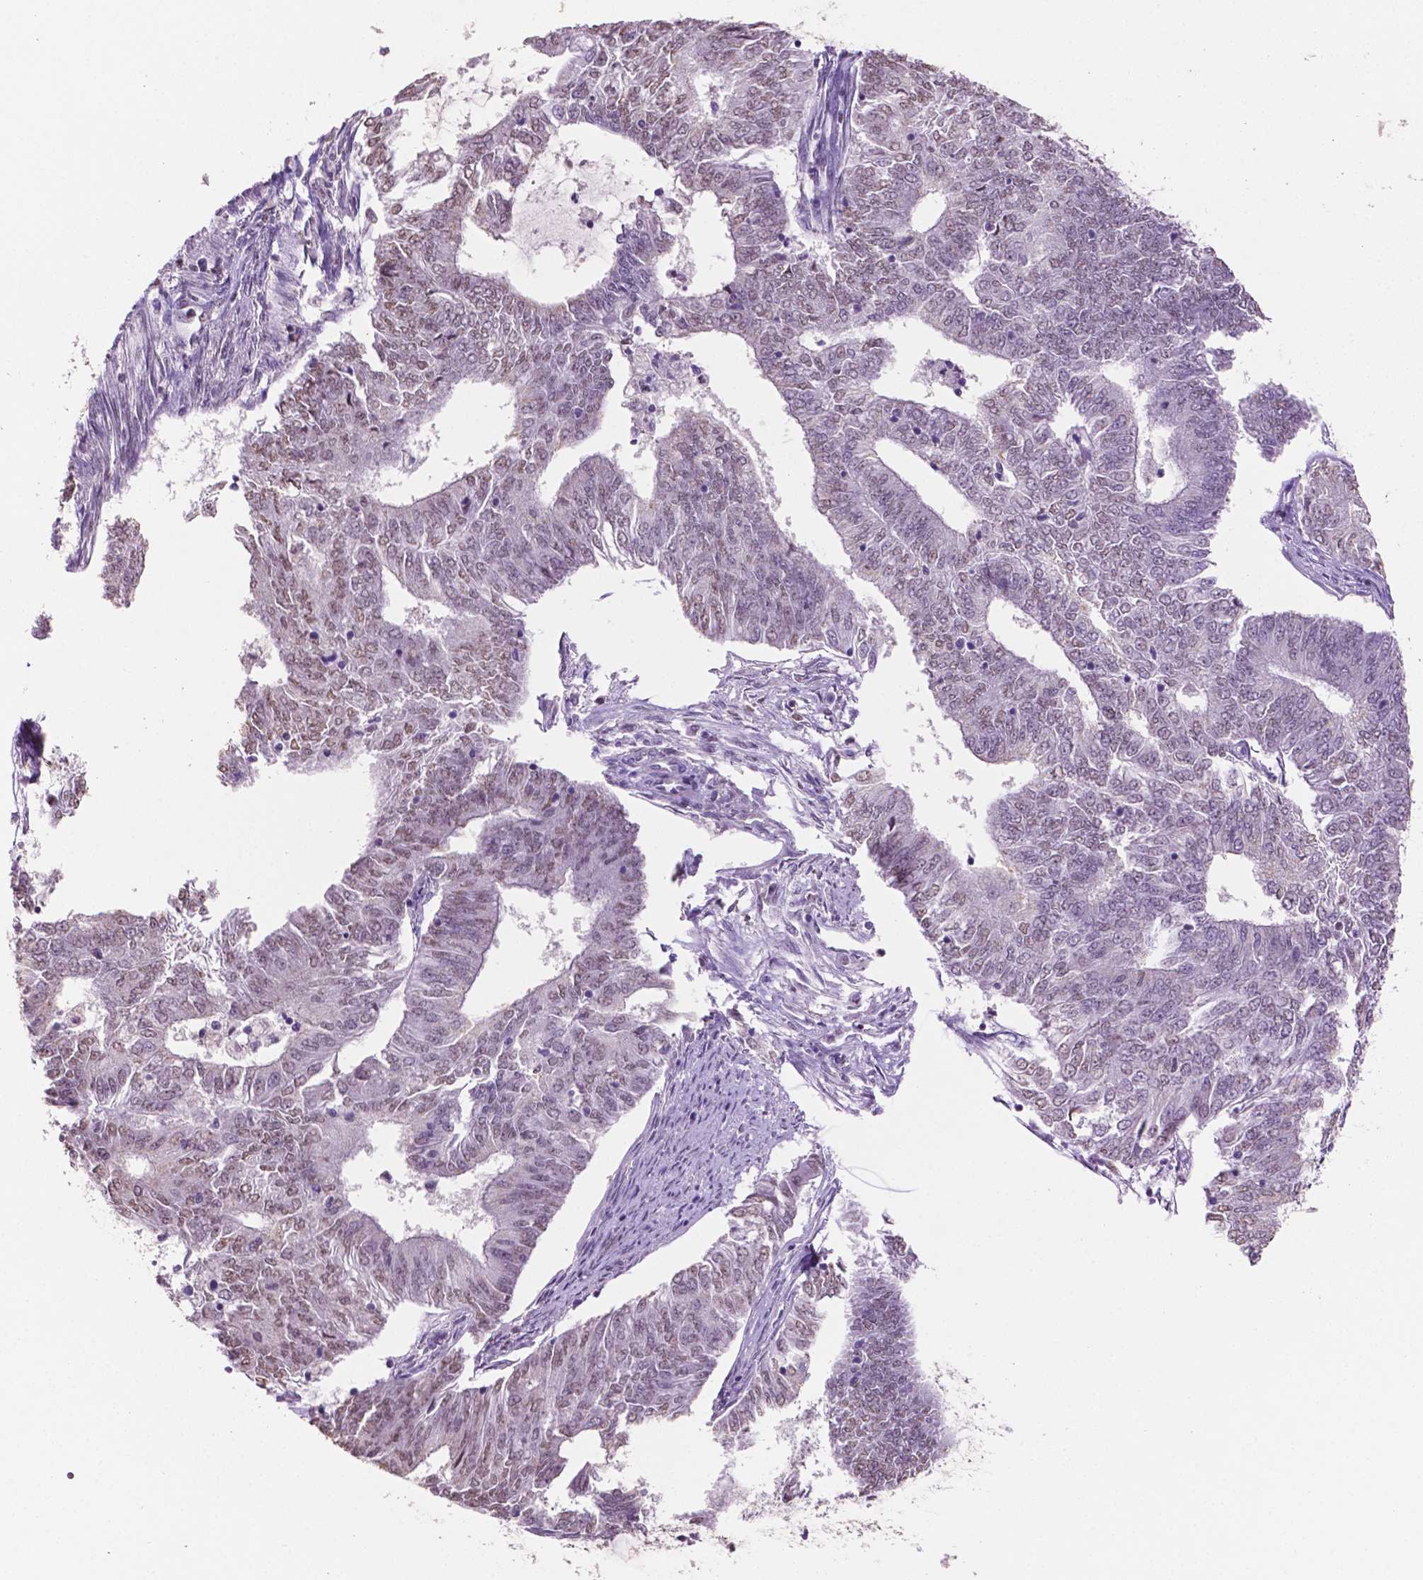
{"staining": {"intensity": "weak", "quantity": "<25%", "location": "nuclear"}, "tissue": "endometrial cancer", "cell_type": "Tumor cells", "image_type": "cancer", "snomed": [{"axis": "morphology", "description": "Adenocarcinoma, NOS"}, {"axis": "topography", "description": "Endometrium"}], "caption": "This is a photomicrograph of immunohistochemistry staining of endometrial cancer, which shows no positivity in tumor cells. Brightfield microscopy of IHC stained with DAB (3,3'-diaminobenzidine) (brown) and hematoxylin (blue), captured at high magnification.", "gene": "PTPN6", "patient": {"sex": "female", "age": 62}}